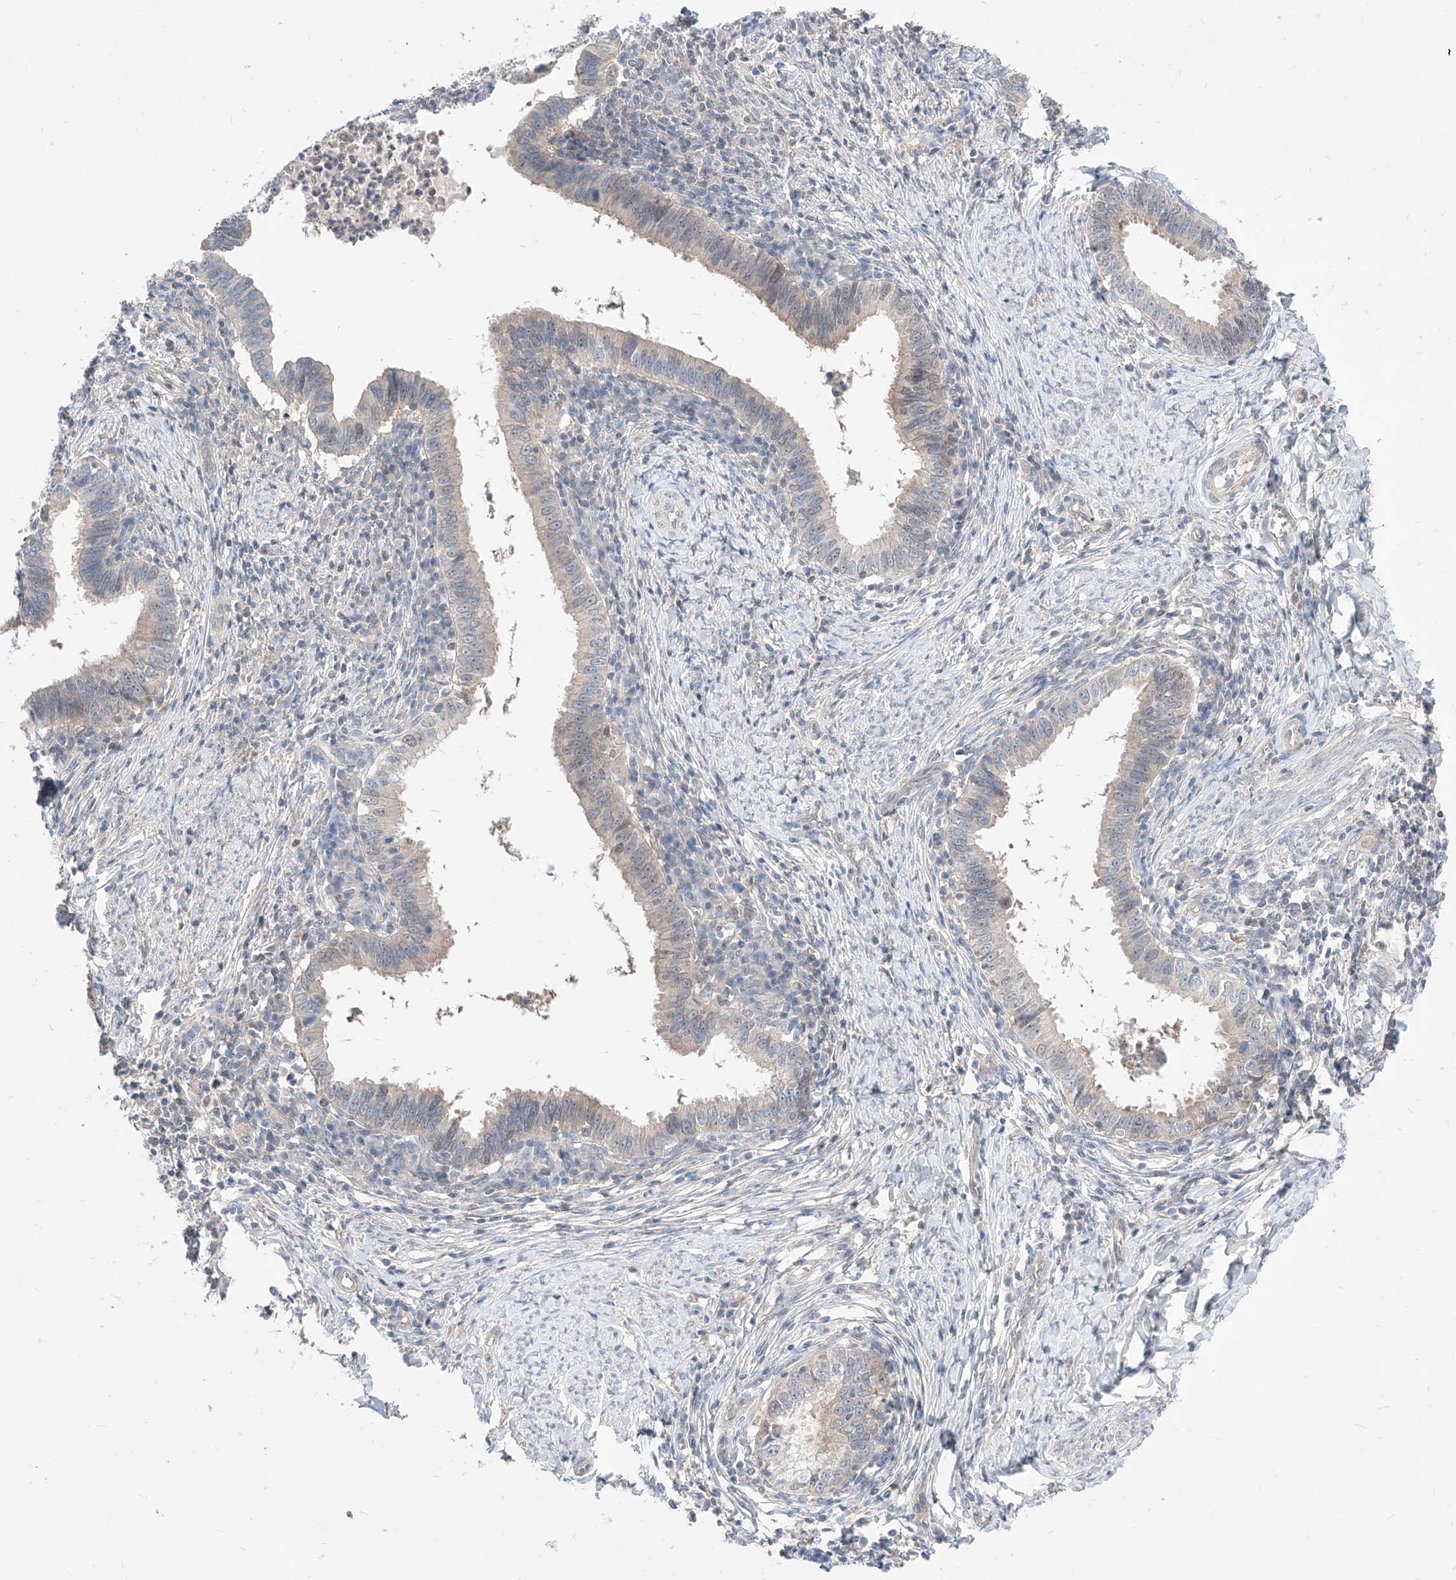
{"staining": {"intensity": "negative", "quantity": "none", "location": "none"}, "tissue": "cervical cancer", "cell_type": "Tumor cells", "image_type": "cancer", "snomed": [{"axis": "morphology", "description": "Adenocarcinoma, NOS"}, {"axis": "topography", "description": "Cervix"}], "caption": "DAB (3,3'-diaminobenzidine) immunohistochemical staining of cervical adenocarcinoma exhibits no significant expression in tumor cells.", "gene": "TSNAX", "patient": {"sex": "female", "age": 36}}